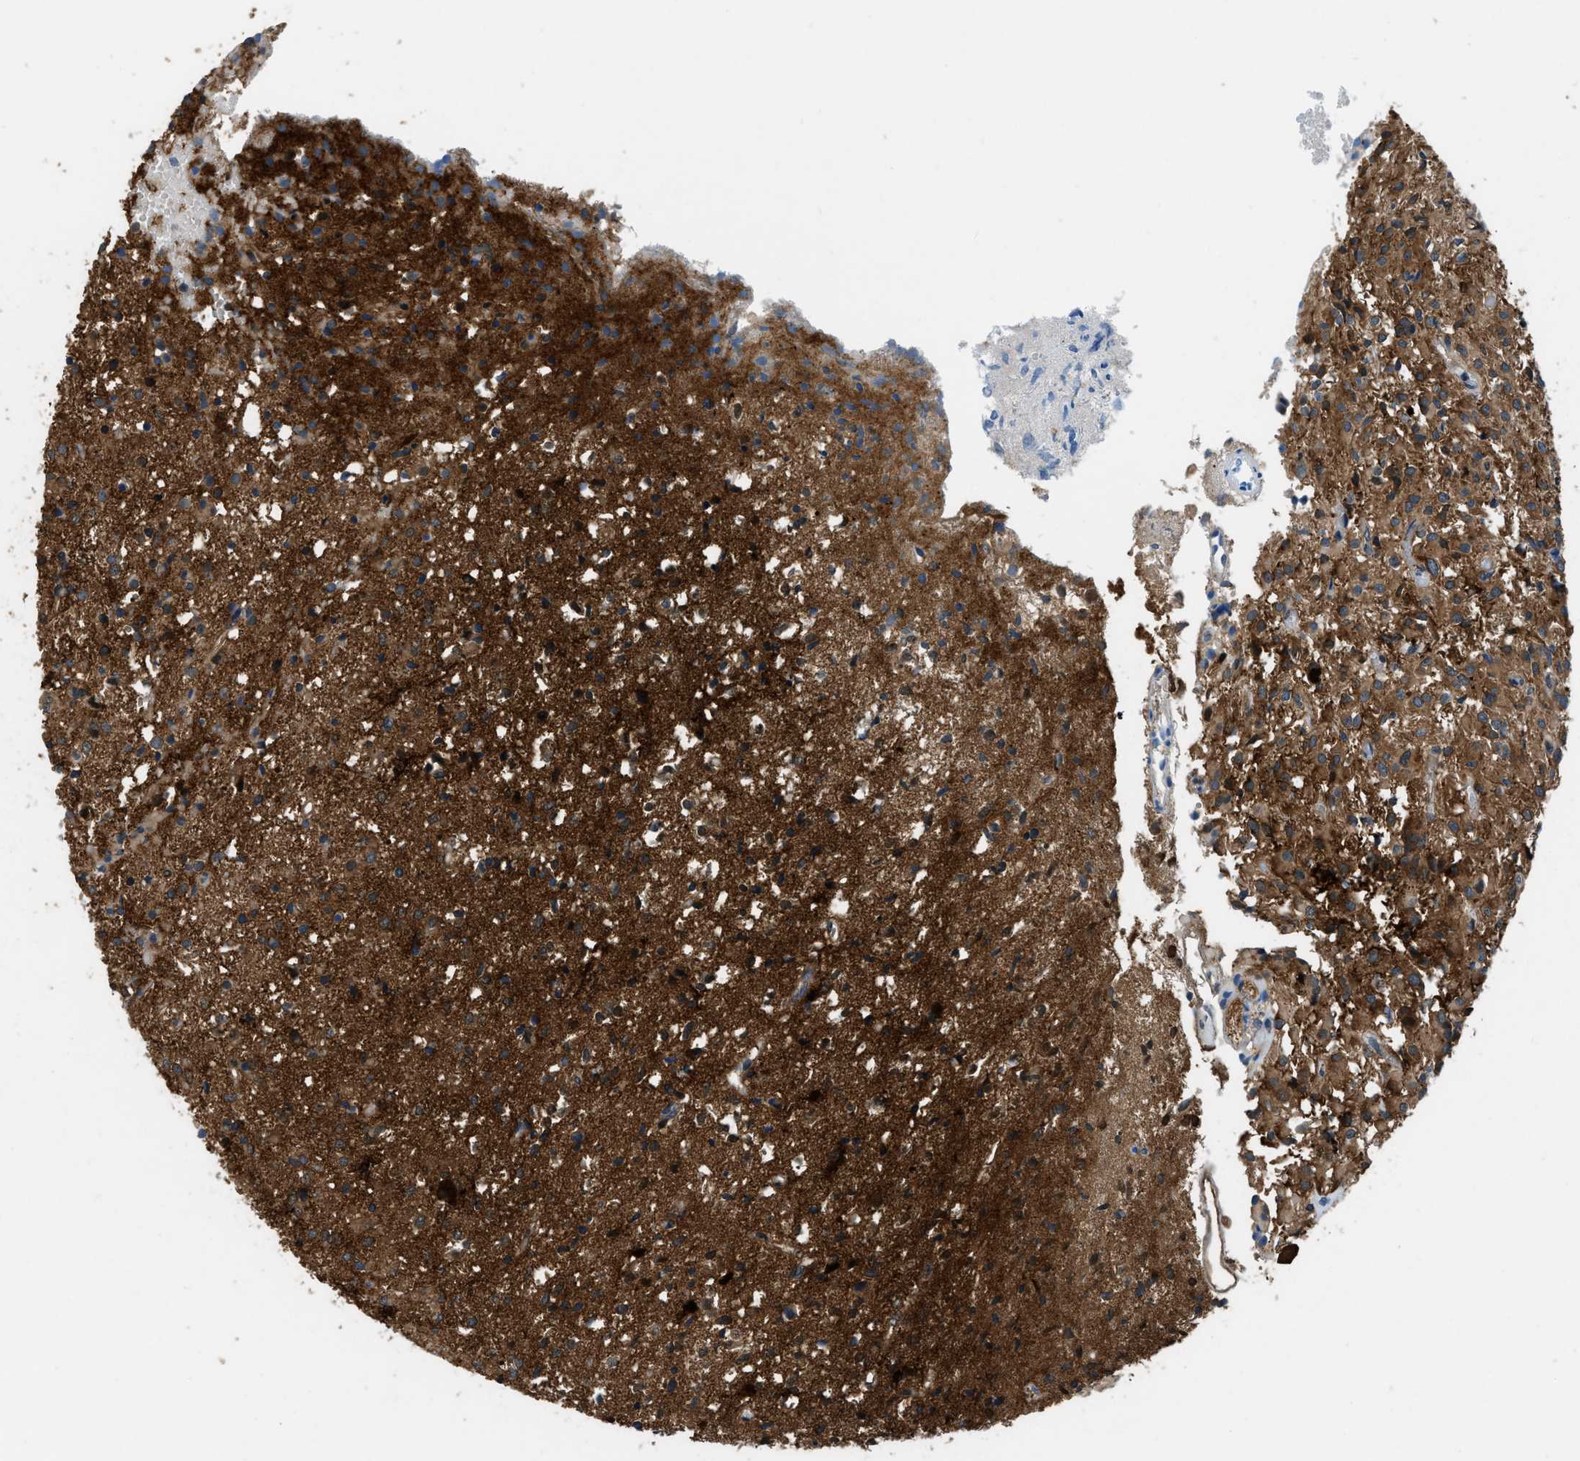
{"staining": {"intensity": "moderate", "quantity": ">75%", "location": "cytoplasmic/membranous"}, "tissue": "glioma", "cell_type": "Tumor cells", "image_type": "cancer", "snomed": [{"axis": "morphology", "description": "Glioma, malignant, High grade"}, {"axis": "topography", "description": "Brain"}], "caption": "DAB (3,3'-diaminobenzidine) immunohistochemical staining of human glioma displays moderate cytoplasmic/membranous protein staining in about >75% of tumor cells.", "gene": "PFKP", "patient": {"sex": "female", "age": 59}}